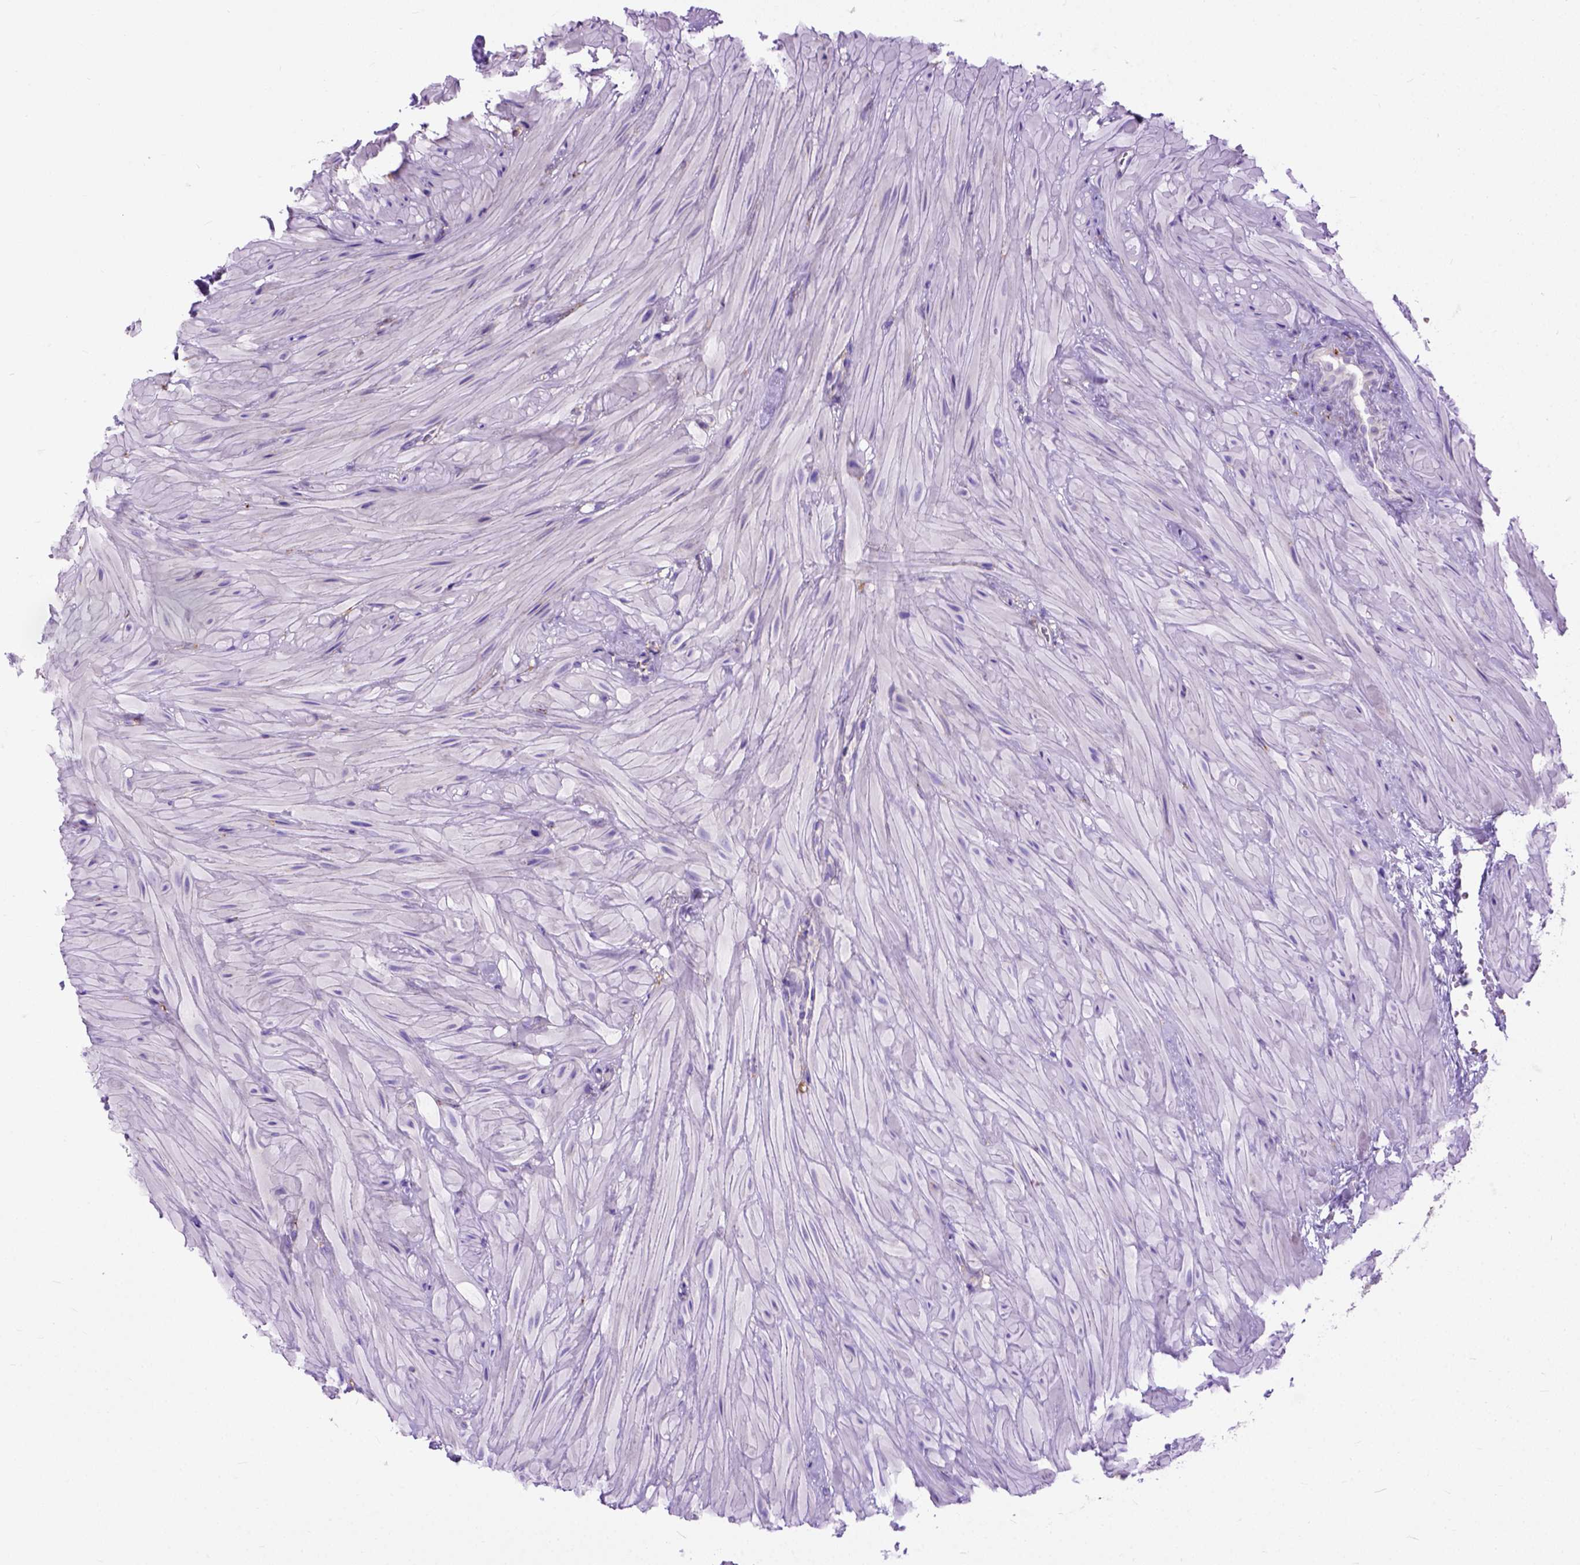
{"staining": {"intensity": "moderate", "quantity": "<25%", "location": "cytoplasmic/membranous"}, "tissue": "seminal vesicle", "cell_type": "Glandular cells", "image_type": "normal", "snomed": [{"axis": "morphology", "description": "Normal tissue, NOS"}, {"axis": "topography", "description": "Seminal veicle"}], "caption": "This image demonstrates benign seminal vesicle stained with IHC to label a protein in brown. The cytoplasmic/membranous of glandular cells show moderate positivity for the protein. Nuclei are counter-stained blue.", "gene": "PLK4", "patient": {"sex": "male", "age": 60}}